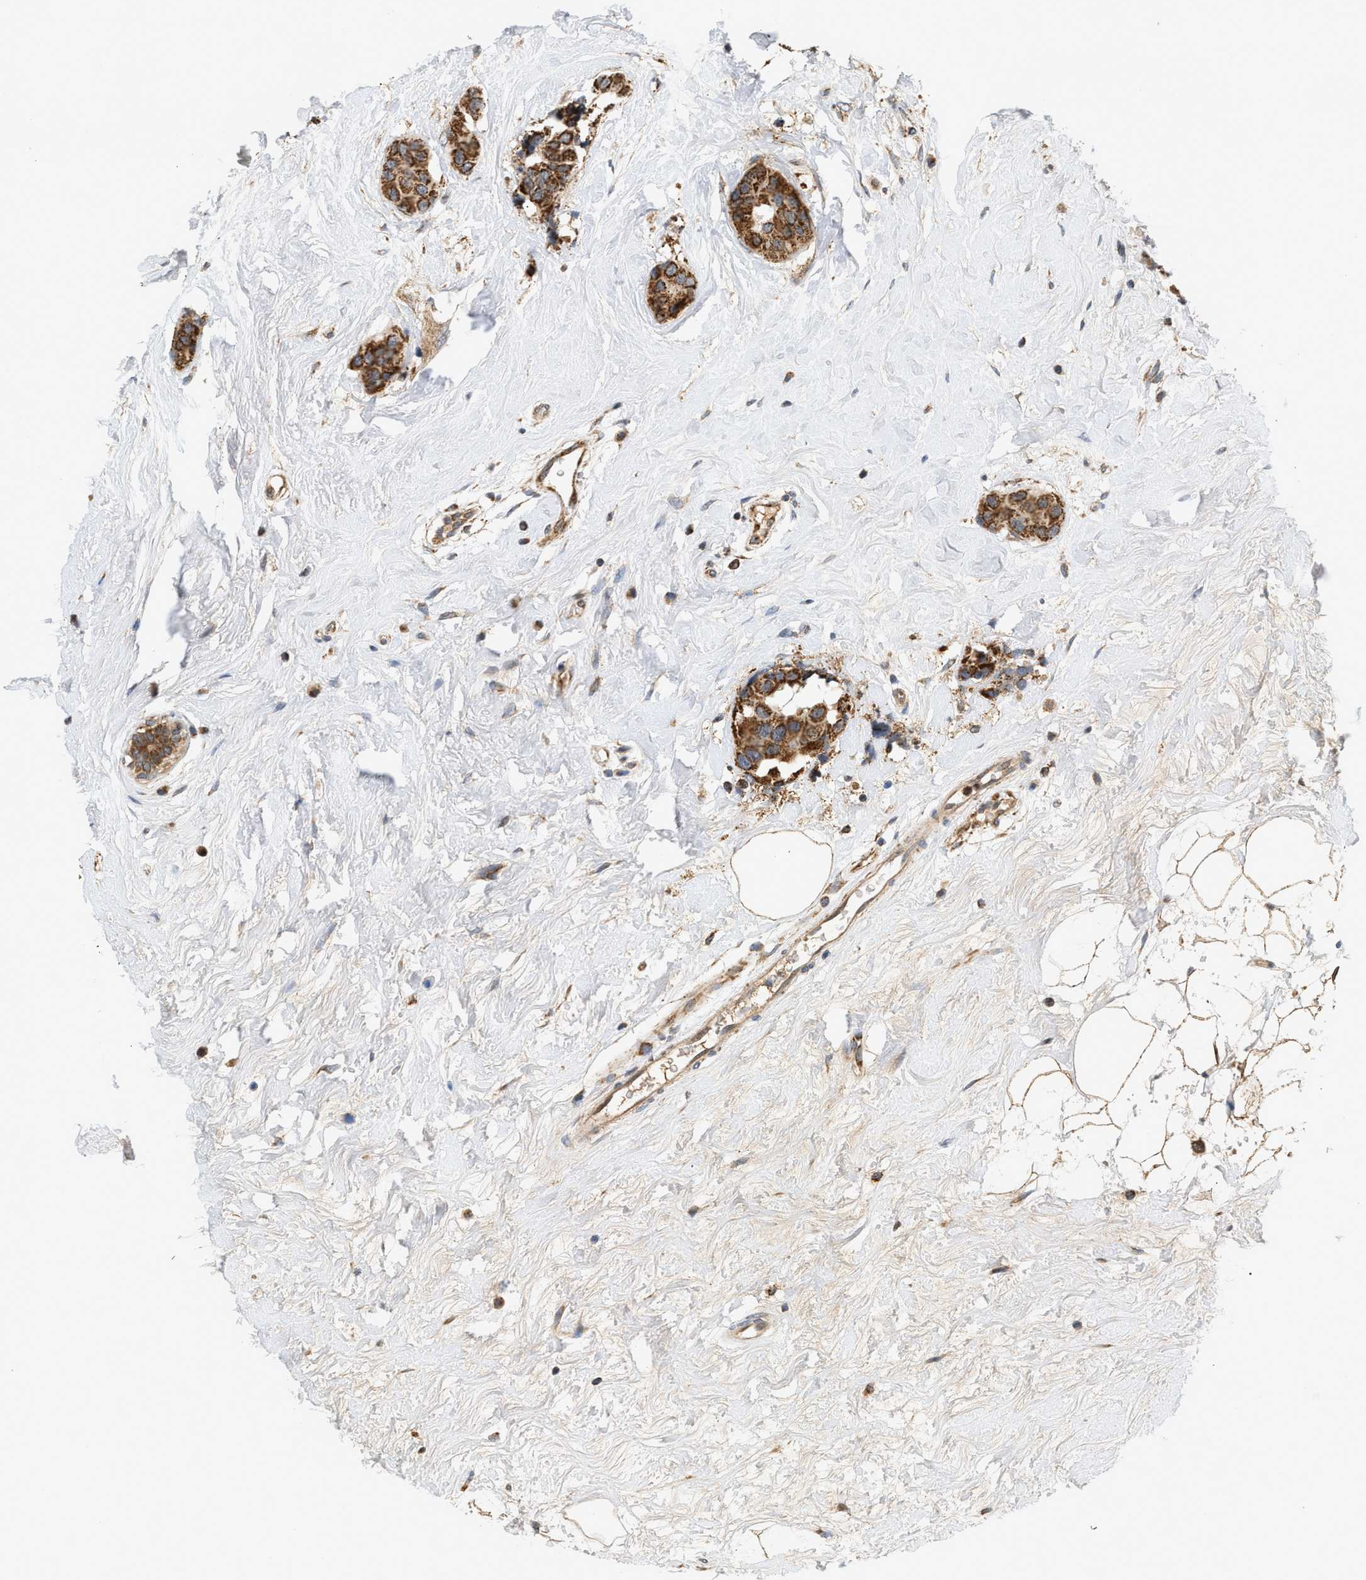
{"staining": {"intensity": "strong", "quantity": ">75%", "location": "cytoplasmic/membranous"}, "tissue": "breast cancer", "cell_type": "Tumor cells", "image_type": "cancer", "snomed": [{"axis": "morphology", "description": "Normal tissue, NOS"}, {"axis": "morphology", "description": "Duct carcinoma"}, {"axis": "topography", "description": "Breast"}], "caption": "Protein staining displays strong cytoplasmic/membranous expression in approximately >75% of tumor cells in breast invasive ductal carcinoma.", "gene": "MCU", "patient": {"sex": "female", "age": 39}}